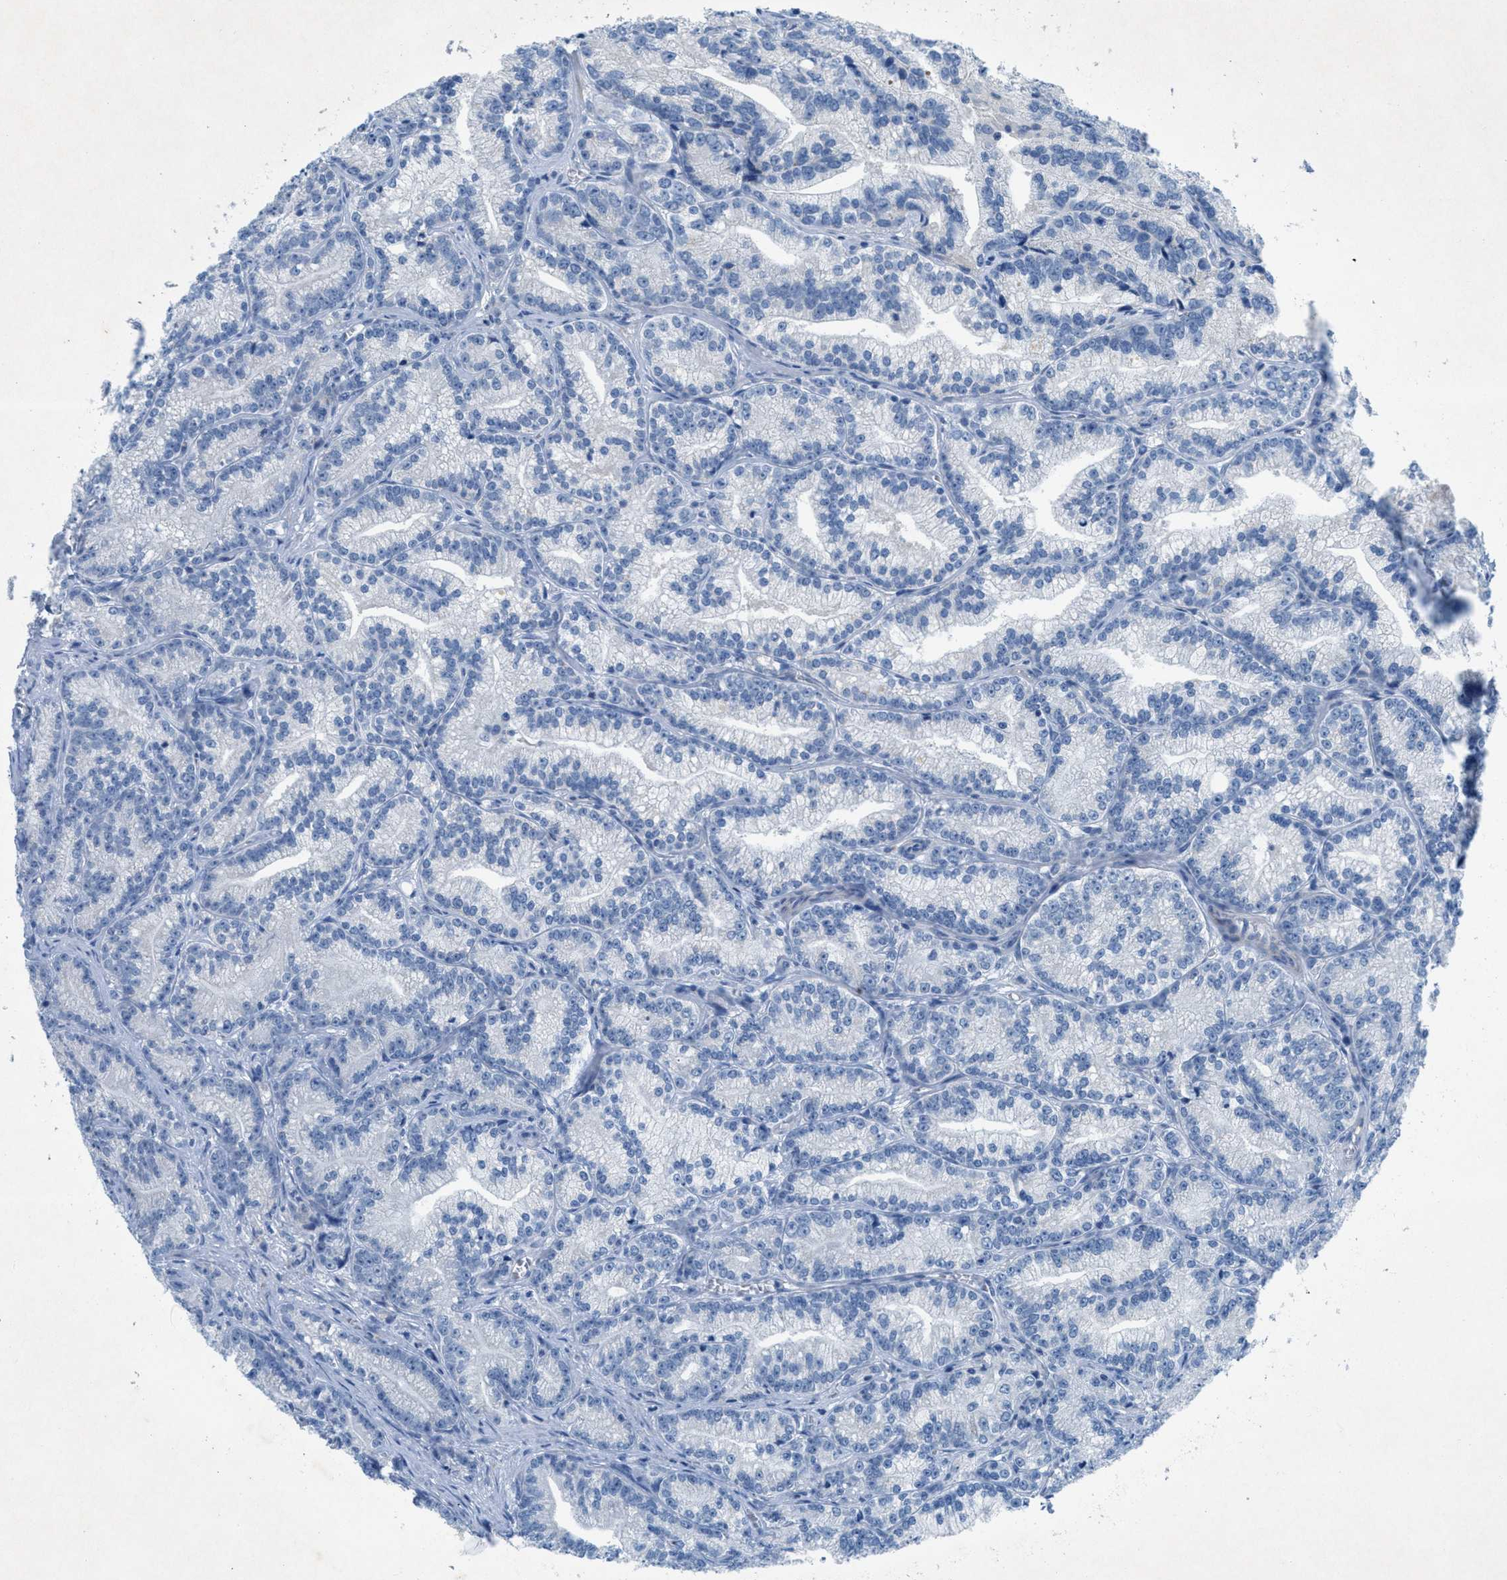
{"staining": {"intensity": "negative", "quantity": "none", "location": "none"}, "tissue": "prostate cancer", "cell_type": "Tumor cells", "image_type": "cancer", "snomed": [{"axis": "morphology", "description": "Adenocarcinoma, Low grade"}, {"axis": "topography", "description": "Prostate"}], "caption": "Prostate cancer (low-grade adenocarcinoma) was stained to show a protein in brown. There is no significant expression in tumor cells. (Stains: DAB (3,3'-diaminobenzidine) immunohistochemistry (IHC) with hematoxylin counter stain, Microscopy: brightfield microscopy at high magnification).", "gene": "GALNT17", "patient": {"sex": "male", "age": 89}}